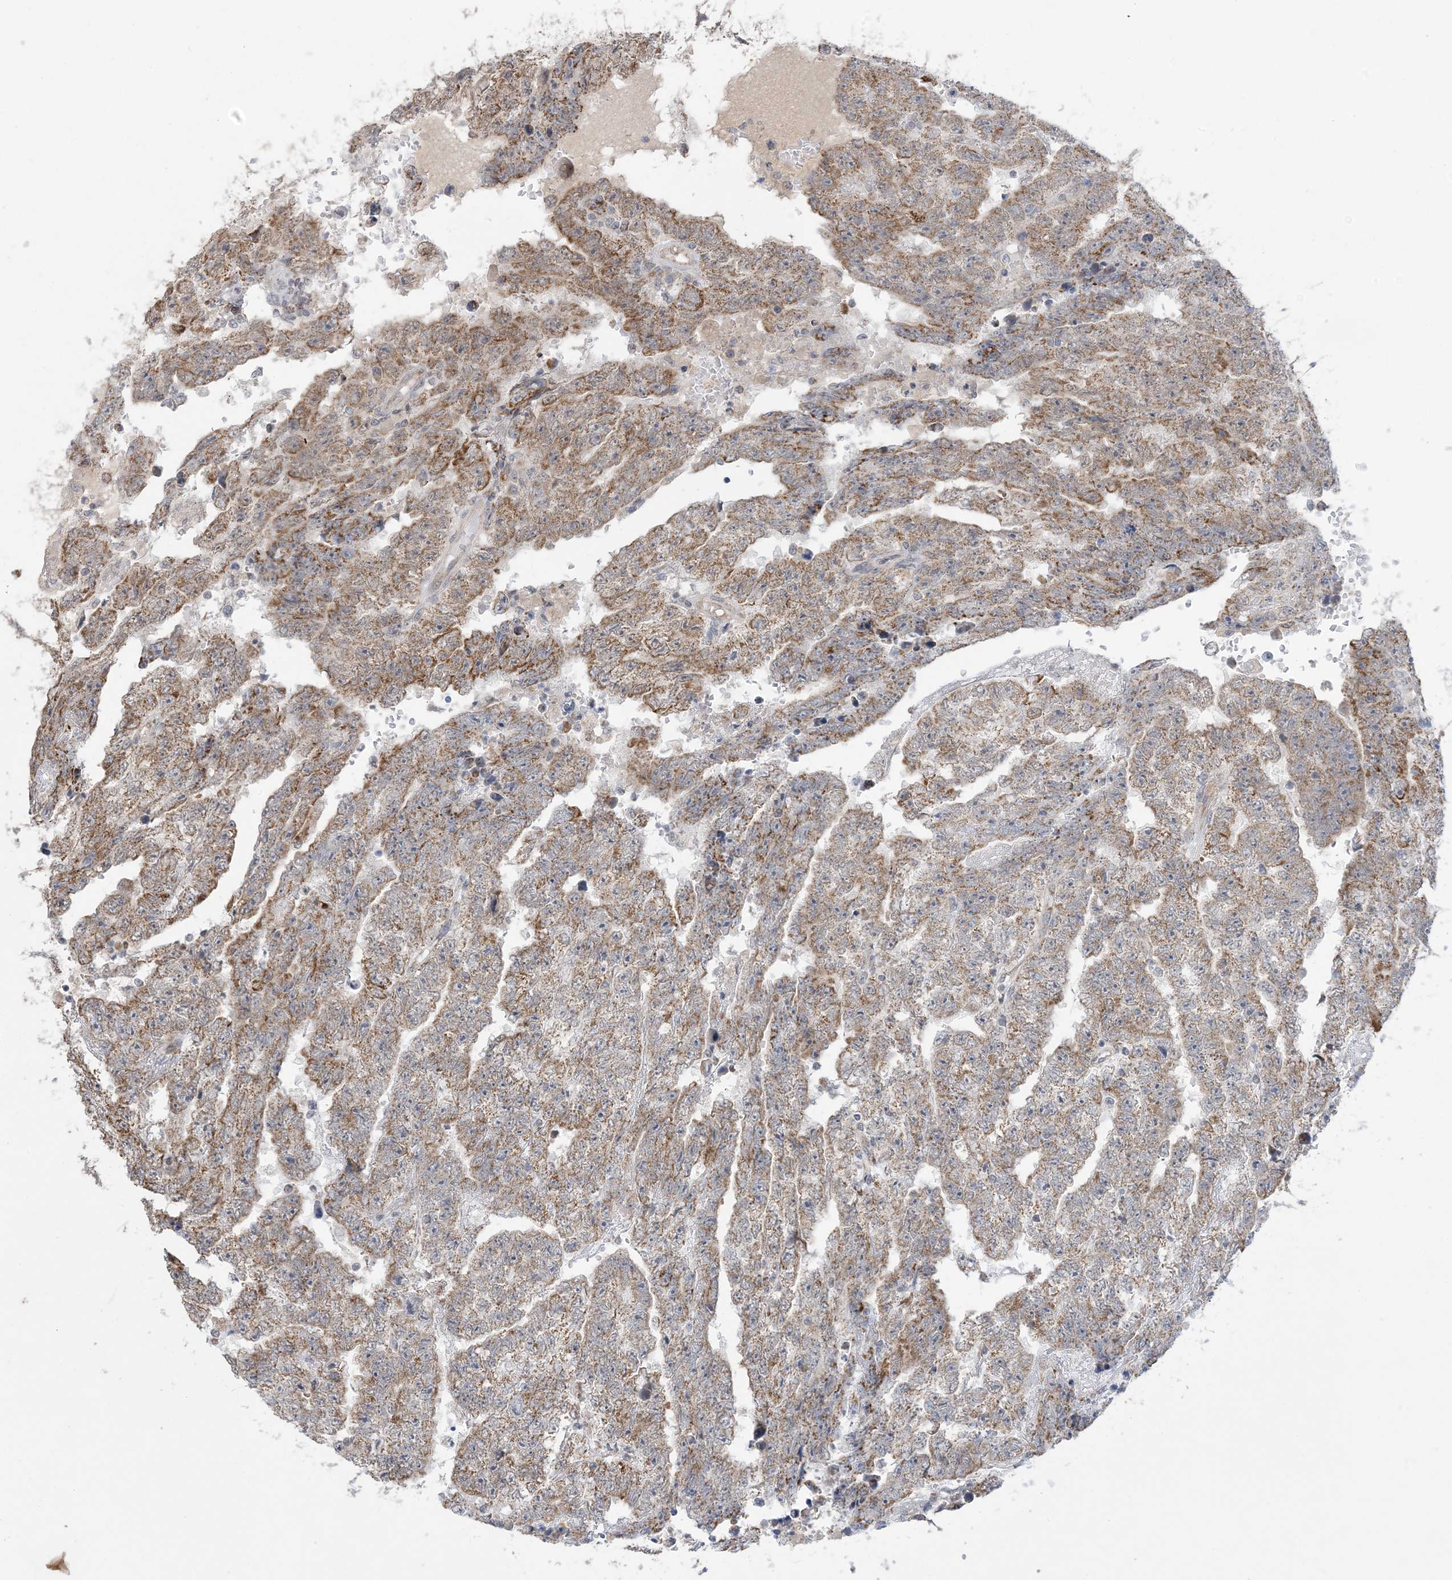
{"staining": {"intensity": "moderate", "quantity": ">75%", "location": "cytoplasmic/membranous"}, "tissue": "testis cancer", "cell_type": "Tumor cells", "image_type": "cancer", "snomed": [{"axis": "morphology", "description": "Carcinoma, Embryonal, NOS"}, {"axis": "topography", "description": "Testis"}], "caption": "Protein expression analysis of human testis cancer reveals moderate cytoplasmic/membranous positivity in about >75% of tumor cells.", "gene": "TRMT10C", "patient": {"sex": "male", "age": 25}}